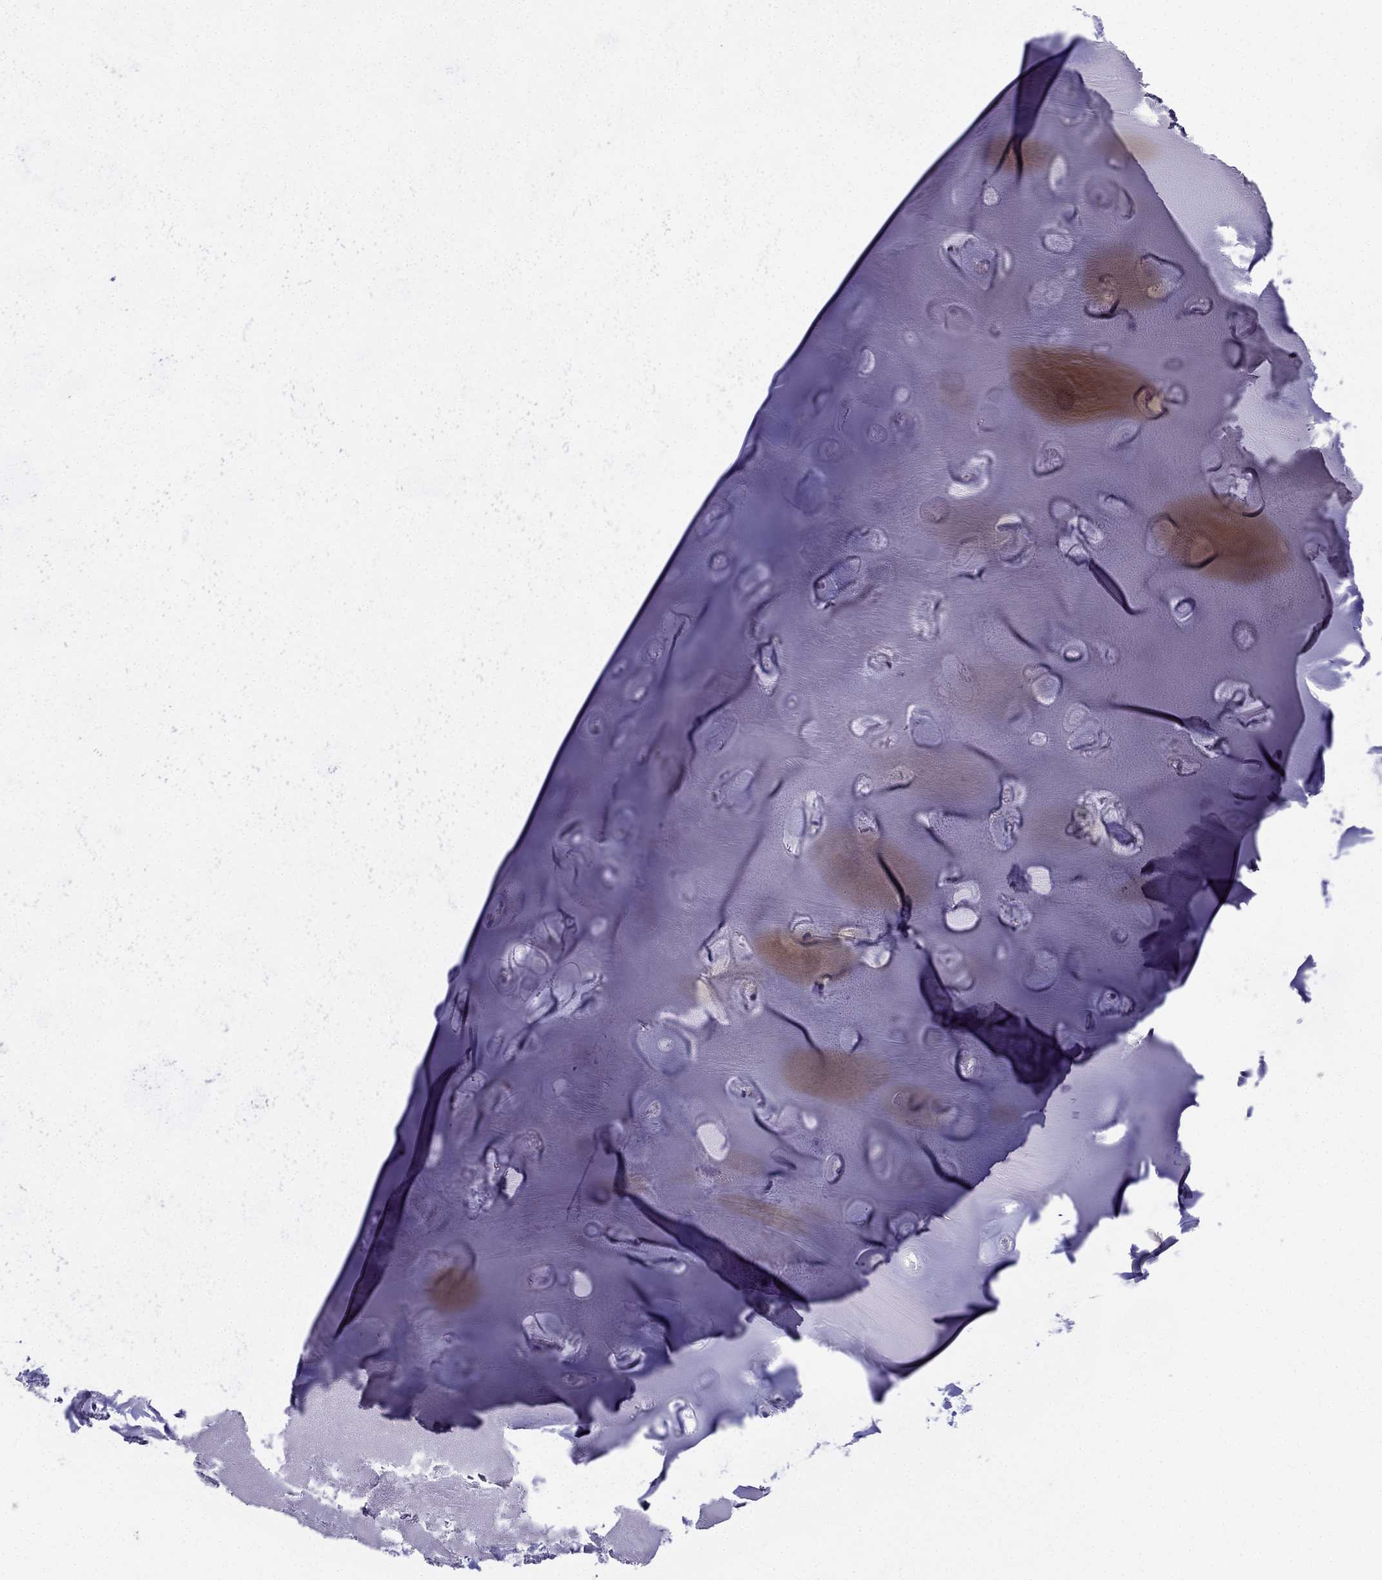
{"staining": {"intensity": "negative", "quantity": "none", "location": "none"}, "tissue": "adipose tissue", "cell_type": "Adipocytes", "image_type": "normal", "snomed": [{"axis": "morphology", "description": "Normal tissue, NOS"}, {"axis": "morphology", "description": "Squamous cell carcinoma, NOS"}, {"axis": "topography", "description": "Cartilage tissue"}, {"axis": "topography", "description": "Lung"}], "caption": "Immunohistochemistry image of normal human adipose tissue stained for a protein (brown), which exhibits no staining in adipocytes.", "gene": "NPTX1", "patient": {"sex": "male", "age": 66}}